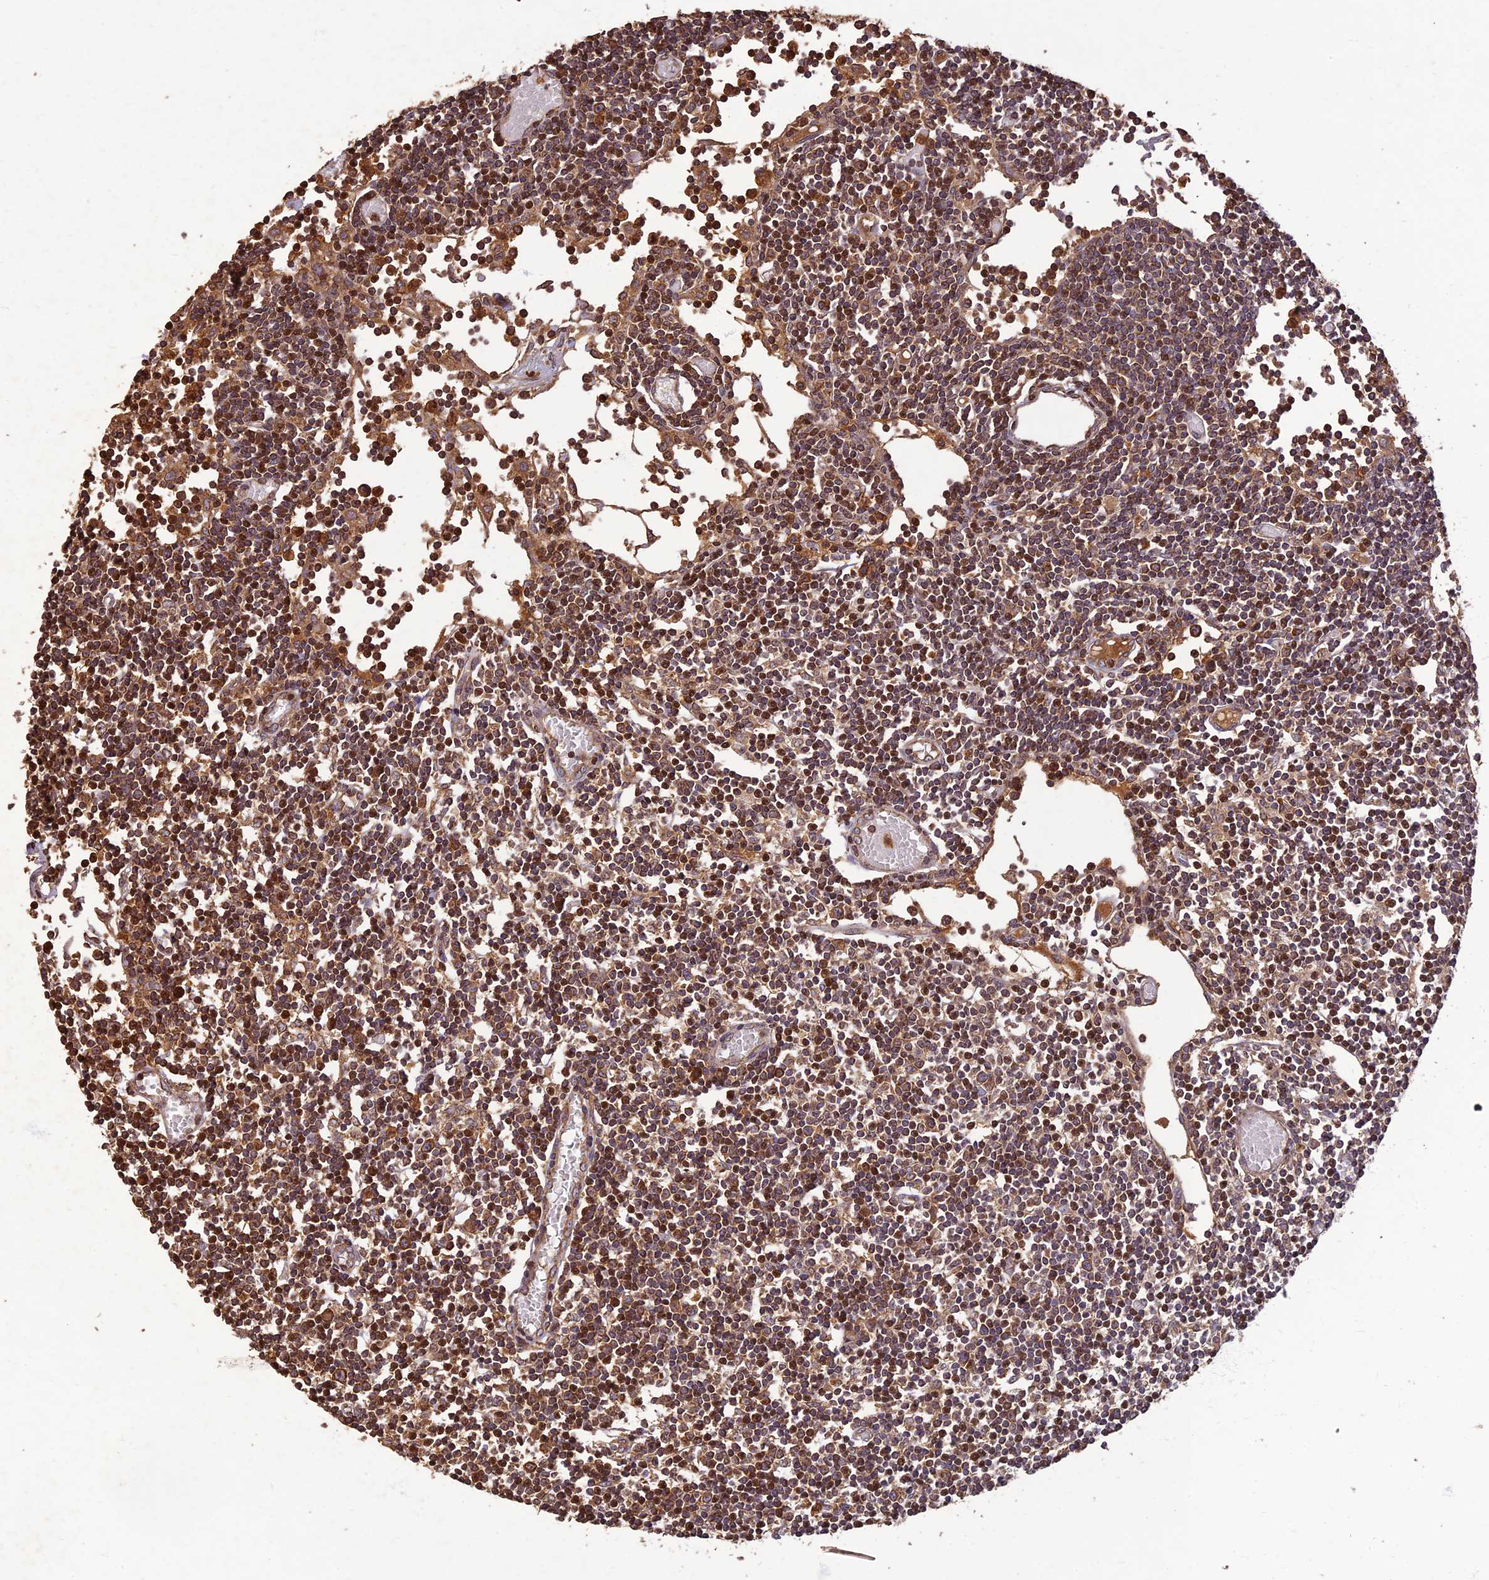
{"staining": {"intensity": "strong", "quantity": "25%-75%", "location": "cytoplasmic/membranous,nuclear"}, "tissue": "lymph node", "cell_type": "Non-germinal center cells", "image_type": "normal", "snomed": [{"axis": "morphology", "description": "Normal tissue, NOS"}, {"axis": "topography", "description": "Lymph node"}], "caption": "A brown stain shows strong cytoplasmic/membranous,nuclear positivity of a protein in non-germinal center cells of unremarkable human lymph node.", "gene": "CORO1C", "patient": {"sex": "female", "age": 11}}